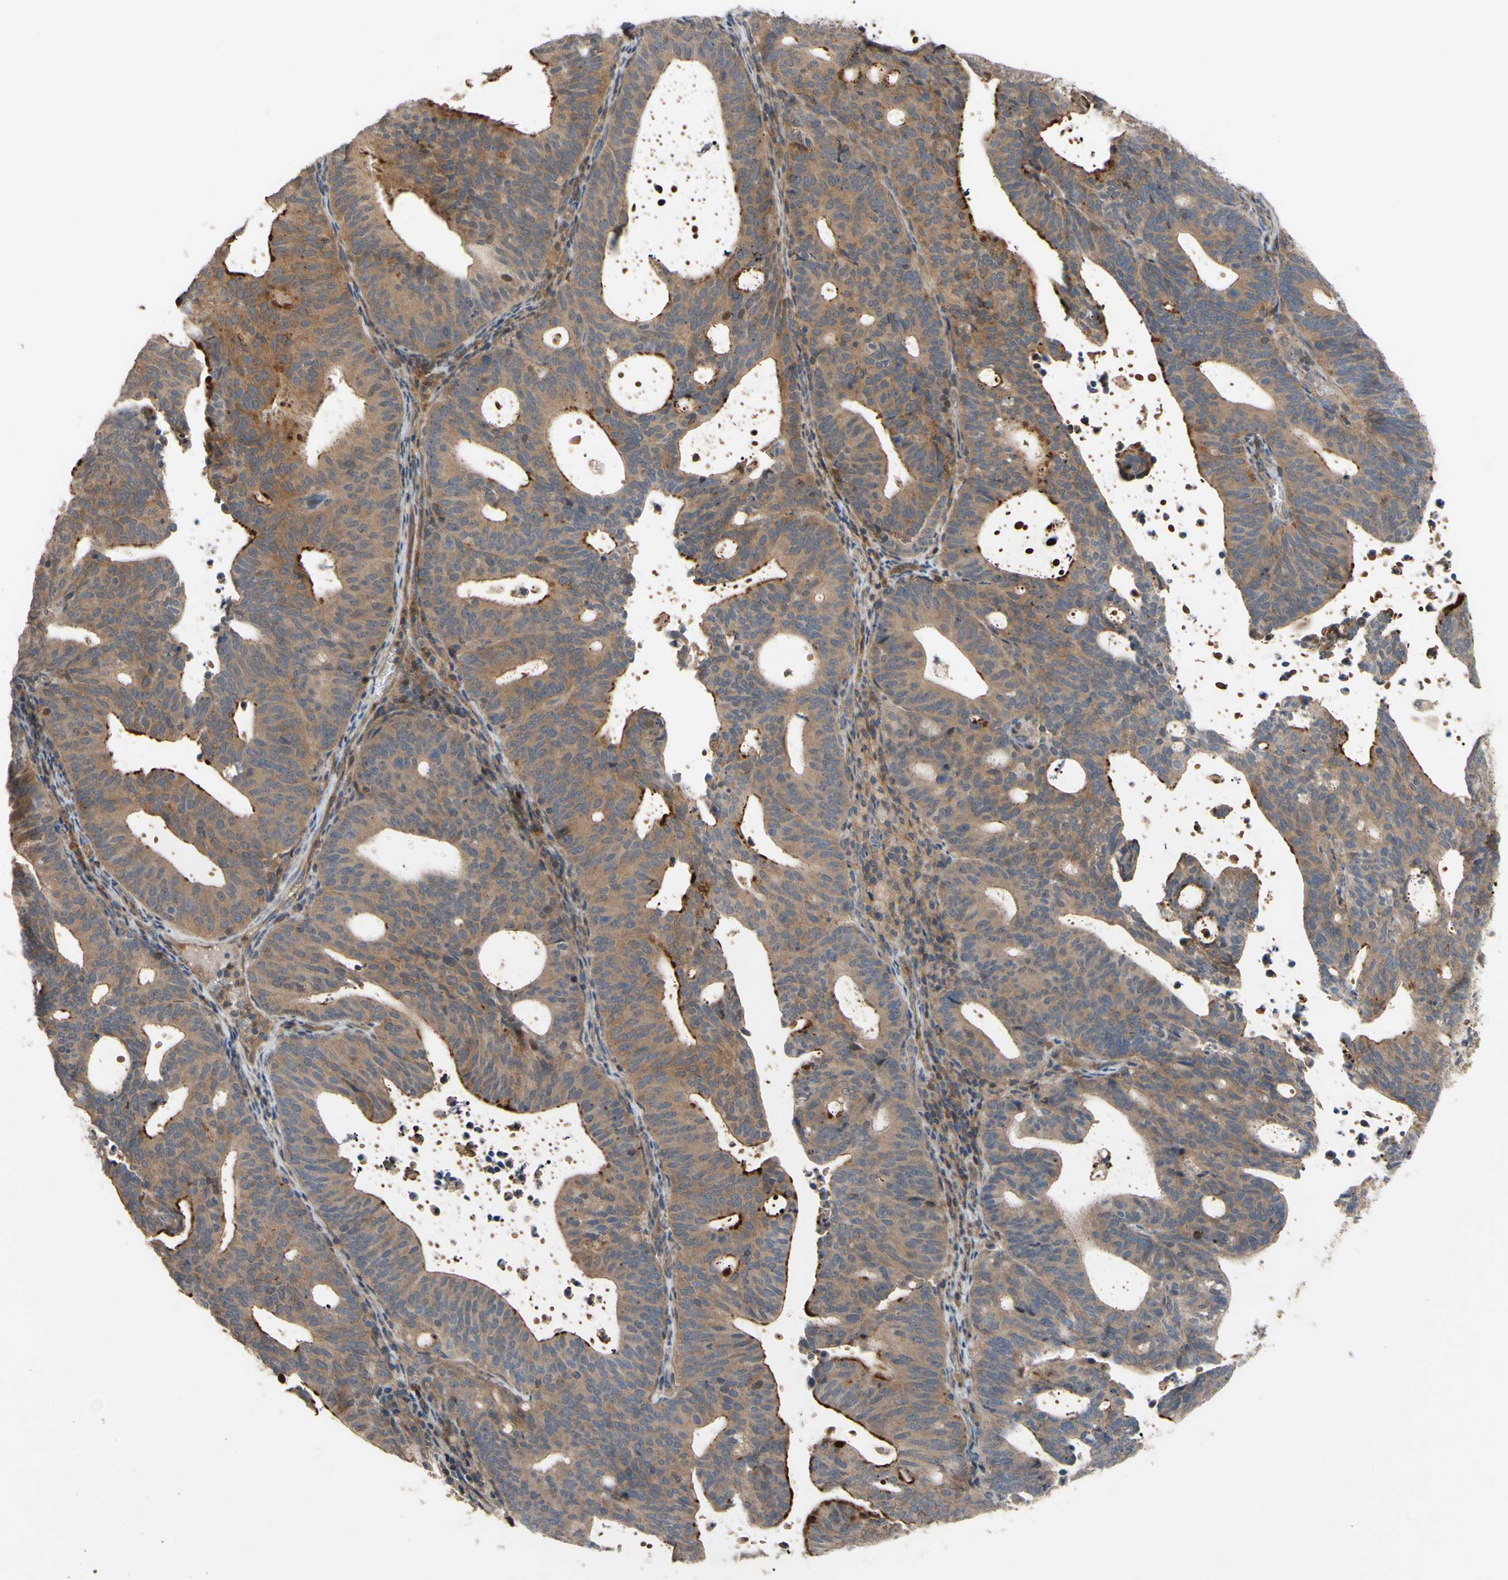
{"staining": {"intensity": "moderate", "quantity": ">75%", "location": "cytoplasmic/membranous"}, "tissue": "endometrial cancer", "cell_type": "Tumor cells", "image_type": "cancer", "snomed": [{"axis": "morphology", "description": "Adenocarcinoma, NOS"}, {"axis": "topography", "description": "Uterus"}], "caption": "IHC histopathology image of human endometrial cancer (adenocarcinoma) stained for a protein (brown), which displays medium levels of moderate cytoplasmic/membranous positivity in about >75% of tumor cells.", "gene": "SHROOM4", "patient": {"sex": "female", "age": 83}}